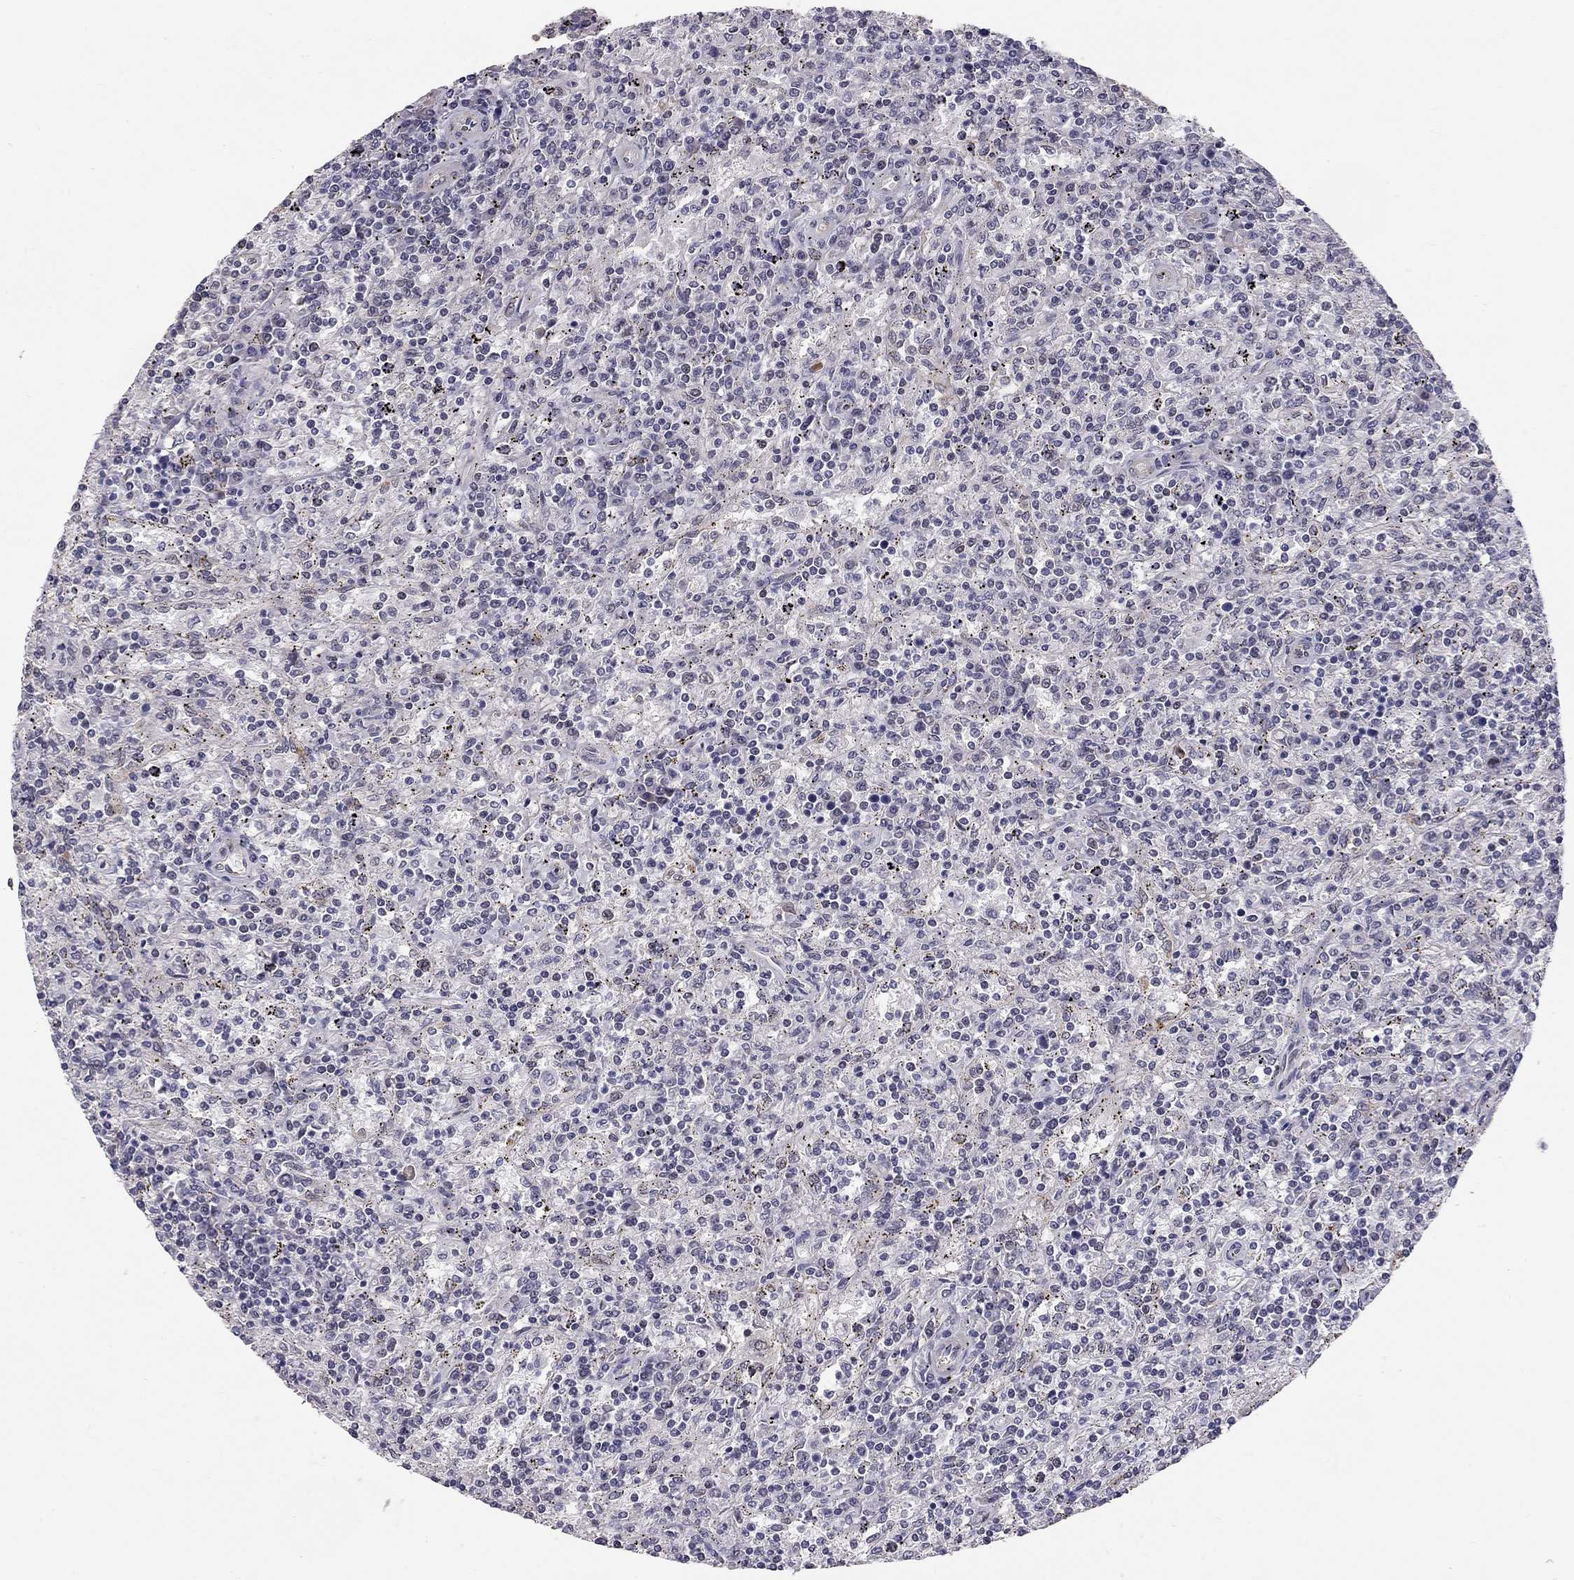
{"staining": {"intensity": "negative", "quantity": "none", "location": "none"}, "tissue": "lymphoma", "cell_type": "Tumor cells", "image_type": "cancer", "snomed": [{"axis": "morphology", "description": "Malignant lymphoma, non-Hodgkin's type, Low grade"}, {"axis": "topography", "description": "Spleen"}], "caption": "Tumor cells are negative for protein expression in human malignant lymphoma, non-Hodgkin's type (low-grade).", "gene": "GJB4", "patient": {"sex": "male", "age": 62}}